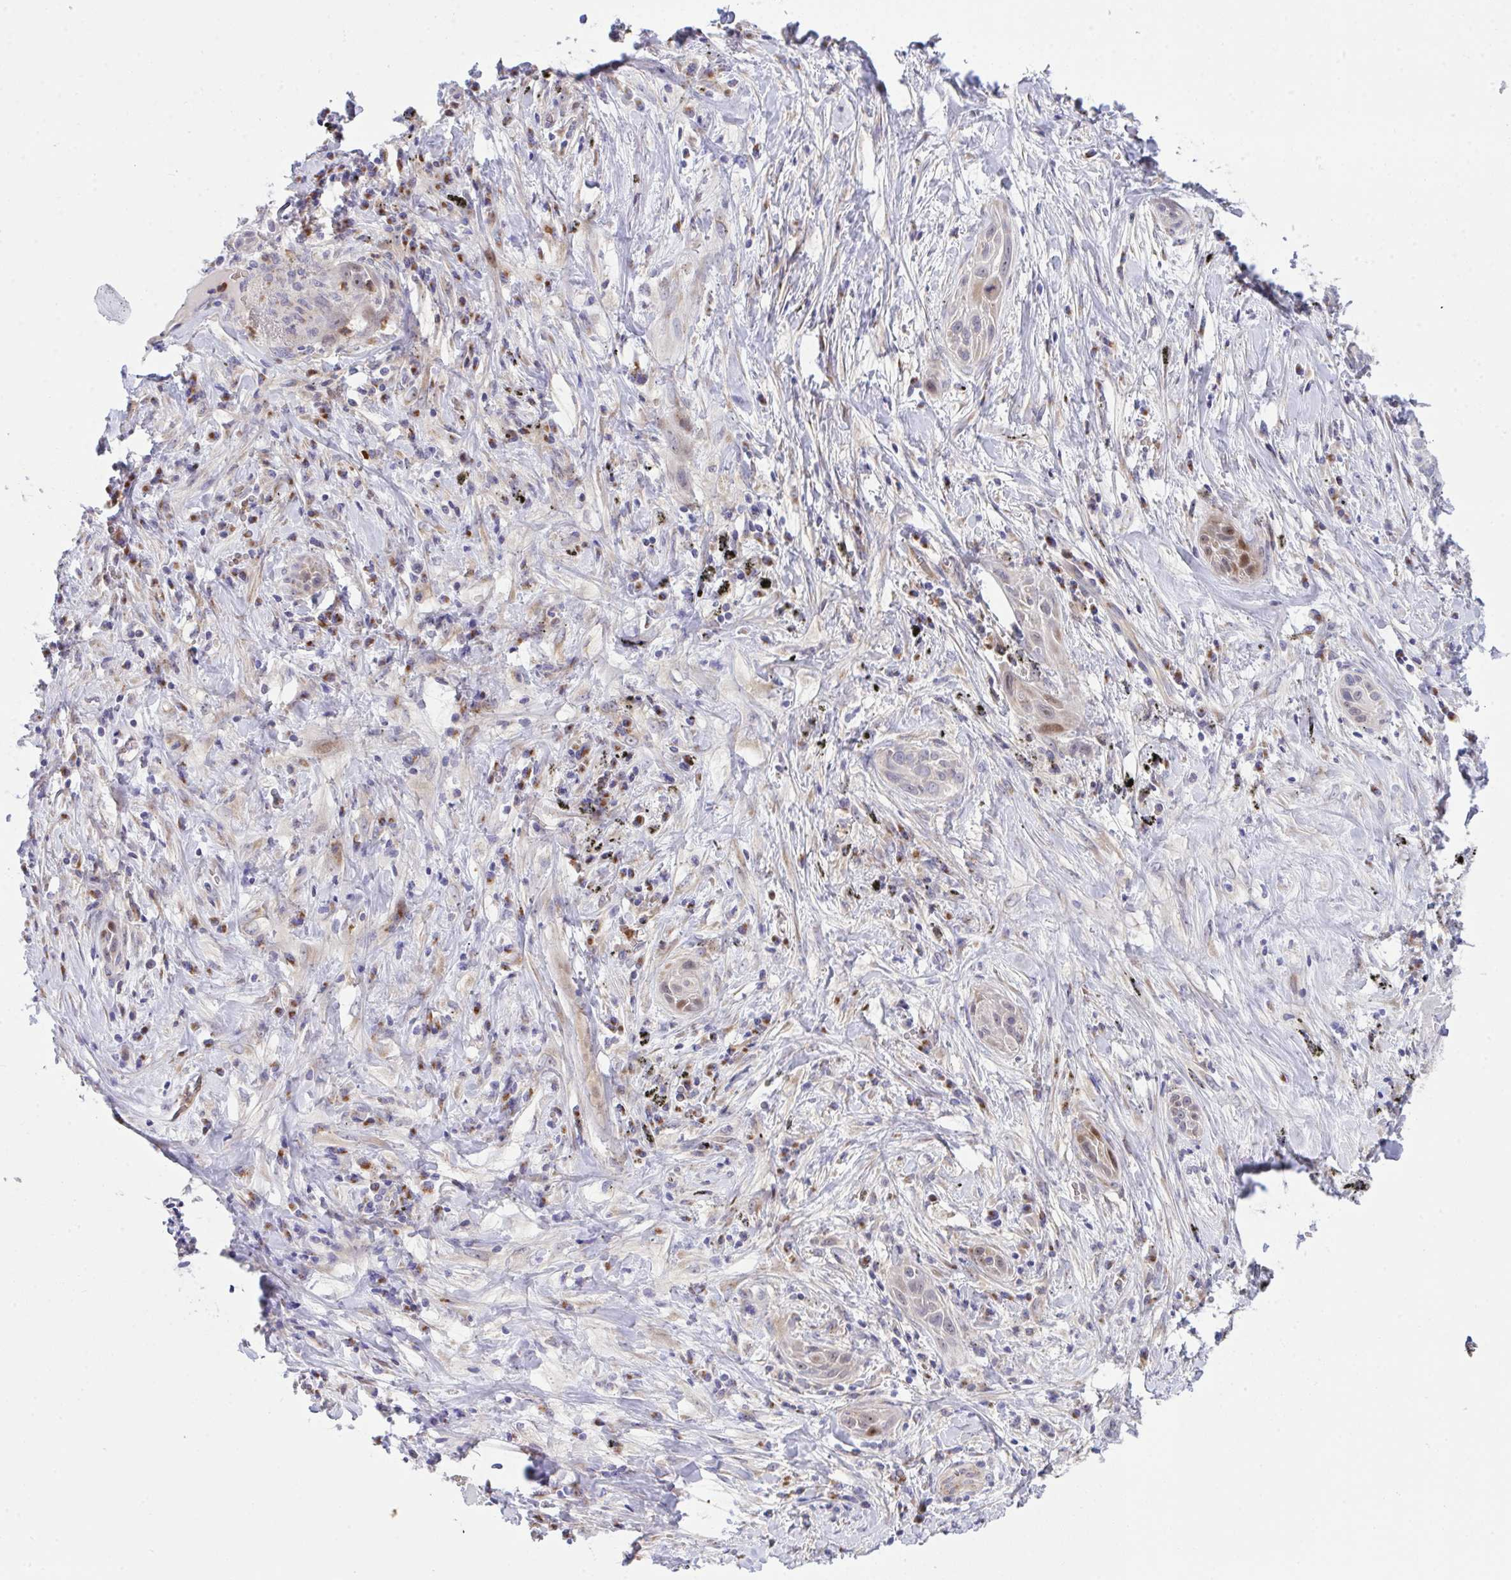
{"staining": {"intensity": "moderate", "quantity": "<25%", "location": "nuclear"}, "tissue": "lung cancer", "cell_type": "Tumor cells", "image_type": "cancer", "snomed": [{"axis": "morphology", "description": "Squamous cell carcinoma, NOS"}, {"axis": "topography", "description": "Lung"}], "caption": "Protein analysis of lung cancer (squamous cell carcinoma) tissue displays moderate nuclear staining in approximately <25% of tumor cells. The staining was performed using DAB to visualize the protein expression in brown, while the nuclei were stained in blue with hematoxylin (Magnification: 20x).", "gene": "ZNF554", "patient": {"sex": "male", "age": 79}}